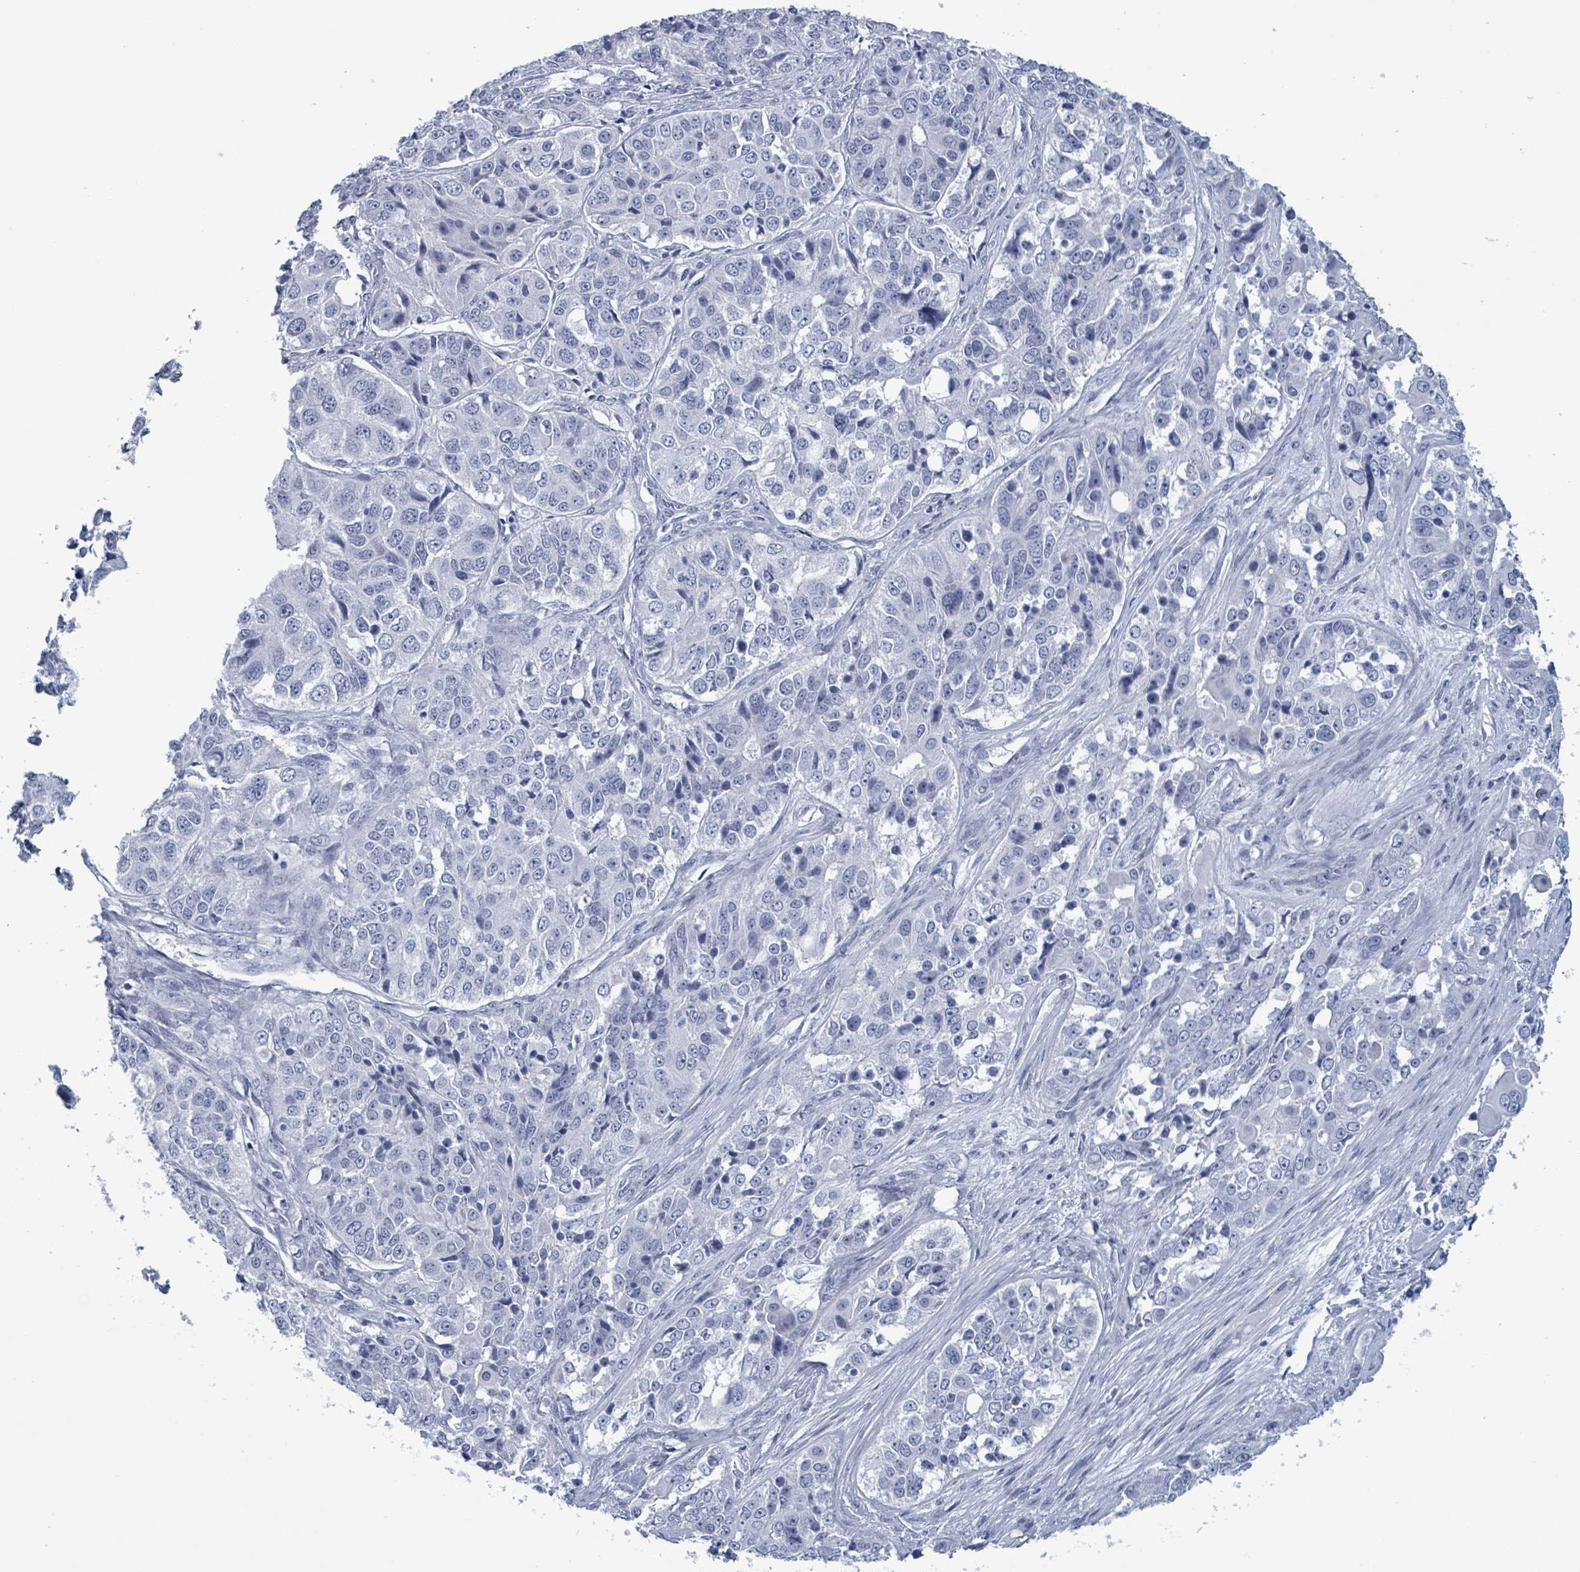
{"staining": {"intensity": "negative", "quantity": "none", "location": "none"}, "tissue": "ovarian cancer", "cell_type": "Tumor cells", "image_type": "cancer", "snomed": [{"axis": "morphology", "description": "Carcinoma, endometroid"}, {"axis": "topography", "description": "Ovary"}], "caption": "Human ovarian cancer (endometroid carcinoma) stained for a protein using IHC exhibits no expression in tumor cells.", "gene": "ZNF771", "patient": {"sex": "female", "age": 51}}